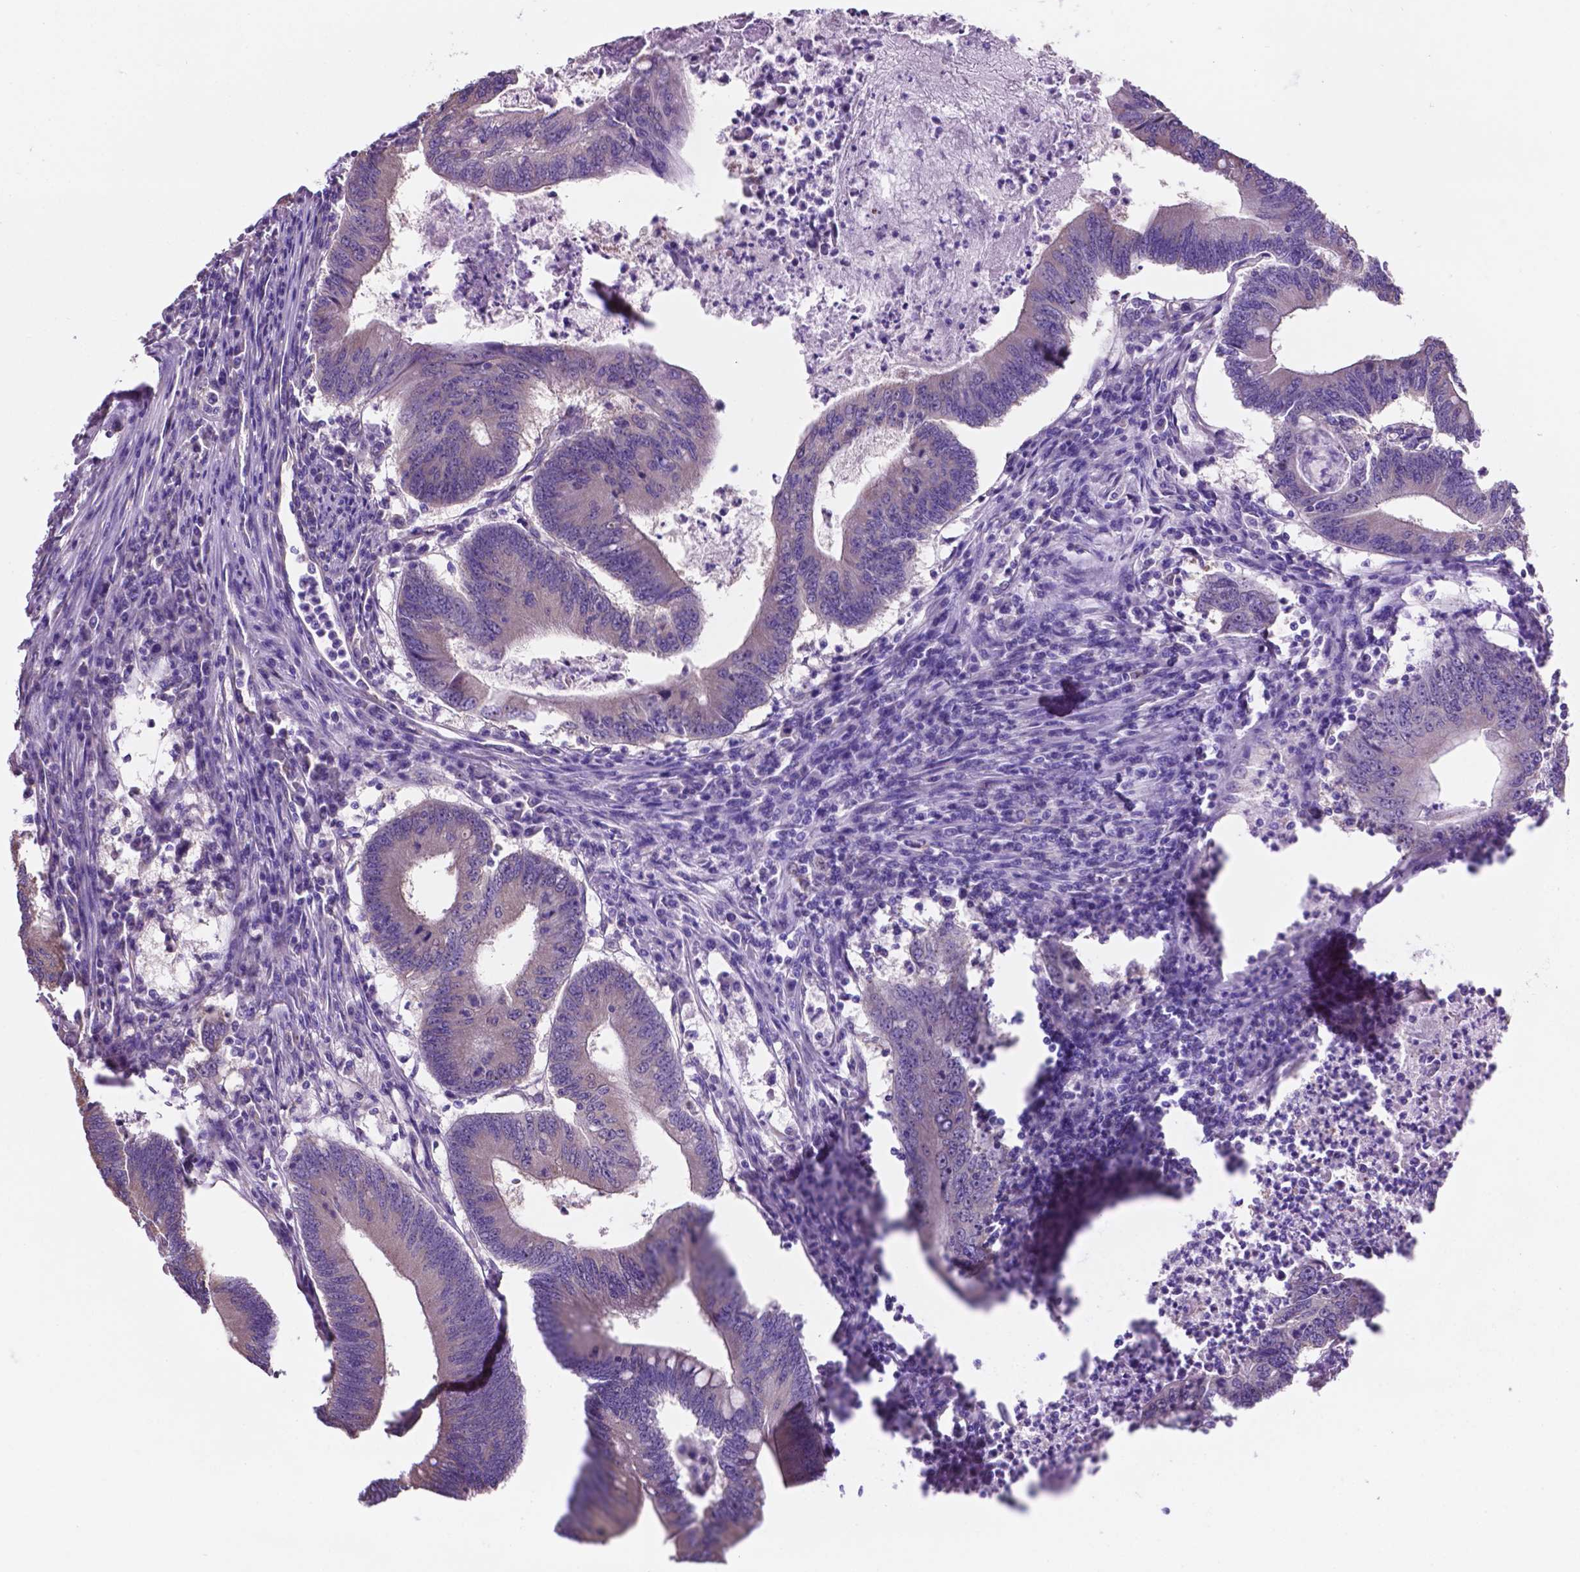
{"staining": {"intensity": "negative", "quantity": "none", "location": "none"}, "tissue": "colorectal cancer", "cell_type": "Tumor cells", "image_type": "cancer", "snomed": [{"axis": "morphology", "description": "Adenocarcinoma, NOS"}, {"axis": "topography", "description": "Colon"}], "caption": "Immunohistochemistry micrograph of human adenocarcinoma (colorectal) stained for a protein (brown), which exhibits no expression in tumor cells.", "gene": "SPDYA", "patient": {"sex": "female", "age": 70}}